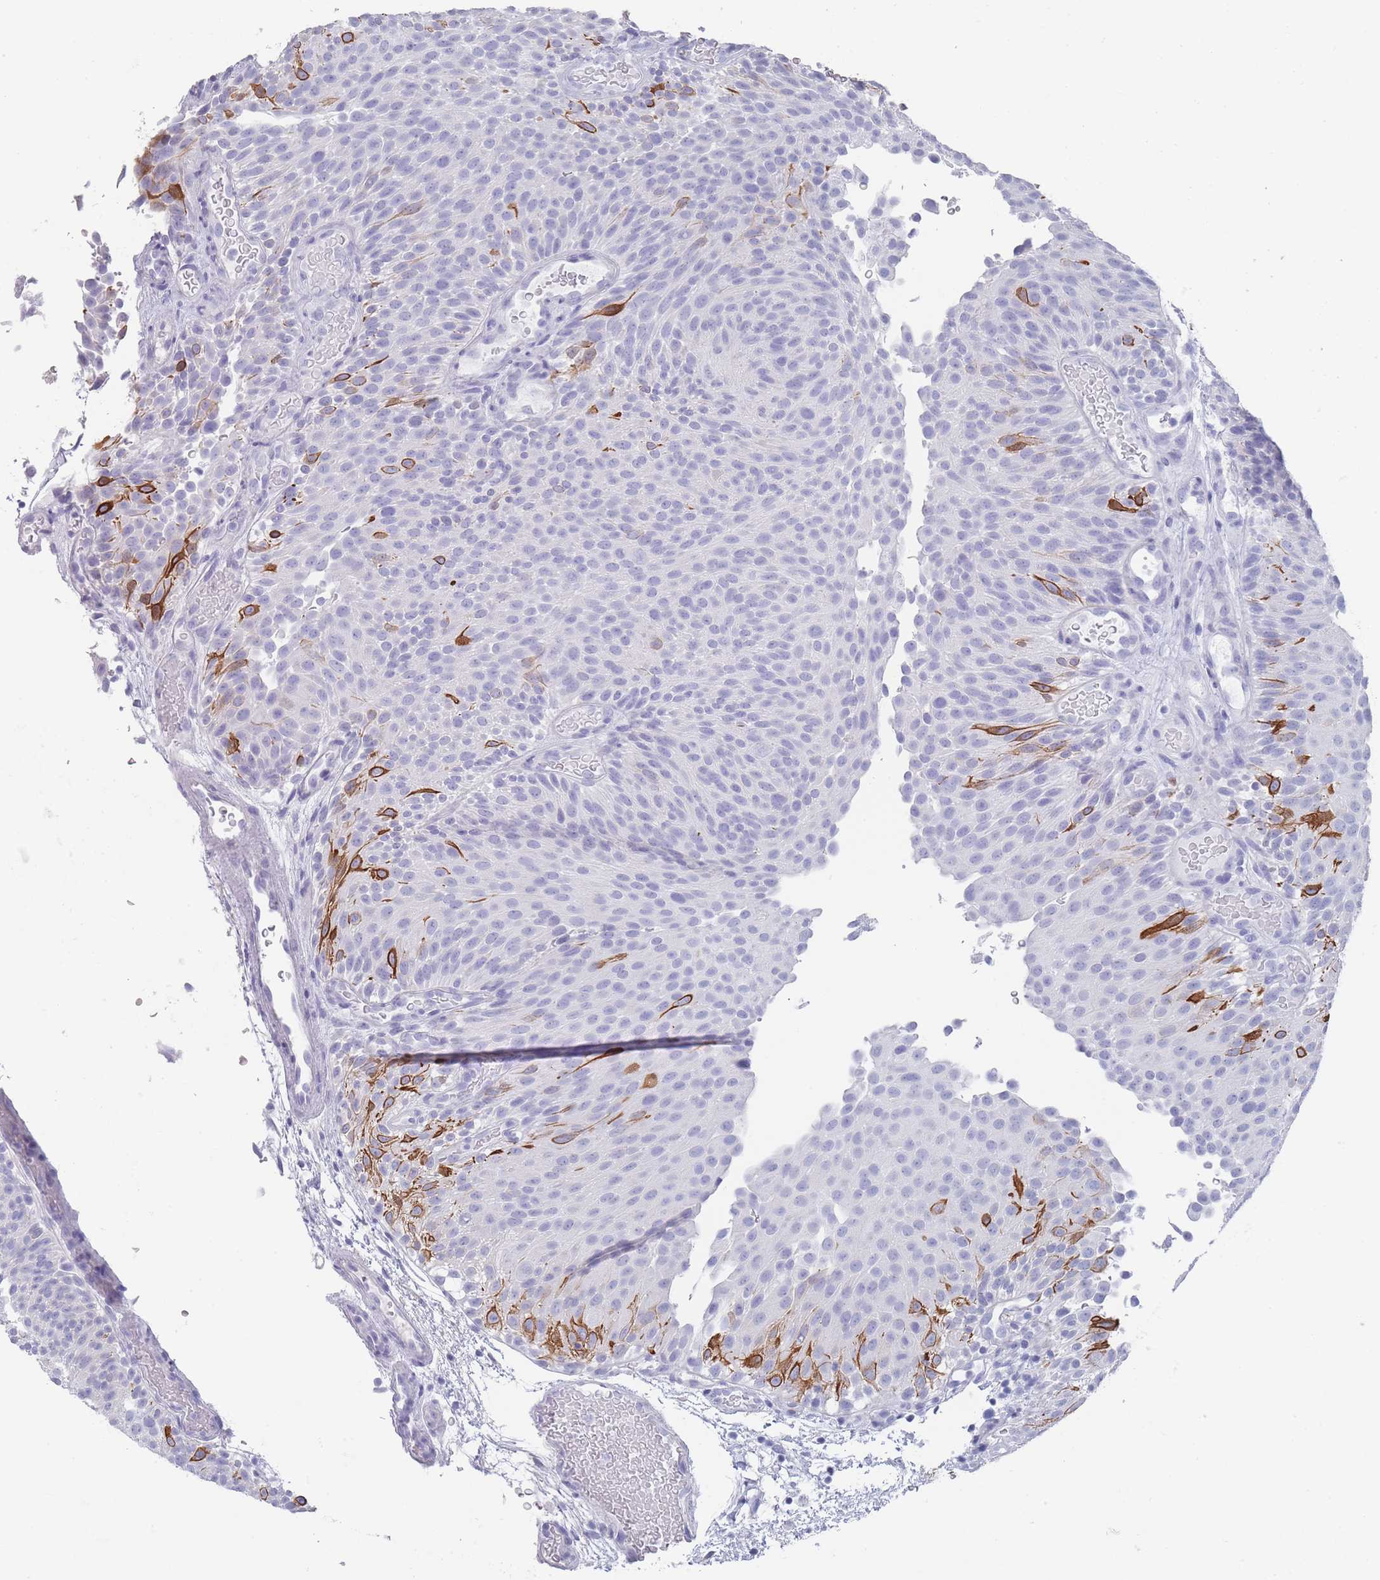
{"staining": {"intensity": "strong", "quantity": "<25%", "location": "cytoplasmic/membranous"}, "tissue": "urothelial cancer", "cell_type": "Tumor cells", "image_type": "cancer", "snomed": [{"axis": "morphology", "description": "Urothelial carcinoma, Low grade"}, {"axis": "topography", "description": "Urinary bladder"}], "caption": "Immunohistochemical staining of low-grade urothelial carcinoma reveals medium levels of strong cytoplasmic/membranous expression in approximately <25% of tumor cells.", "gene": "RAB2B", "patient": {"sex": "male", "age": 78}}